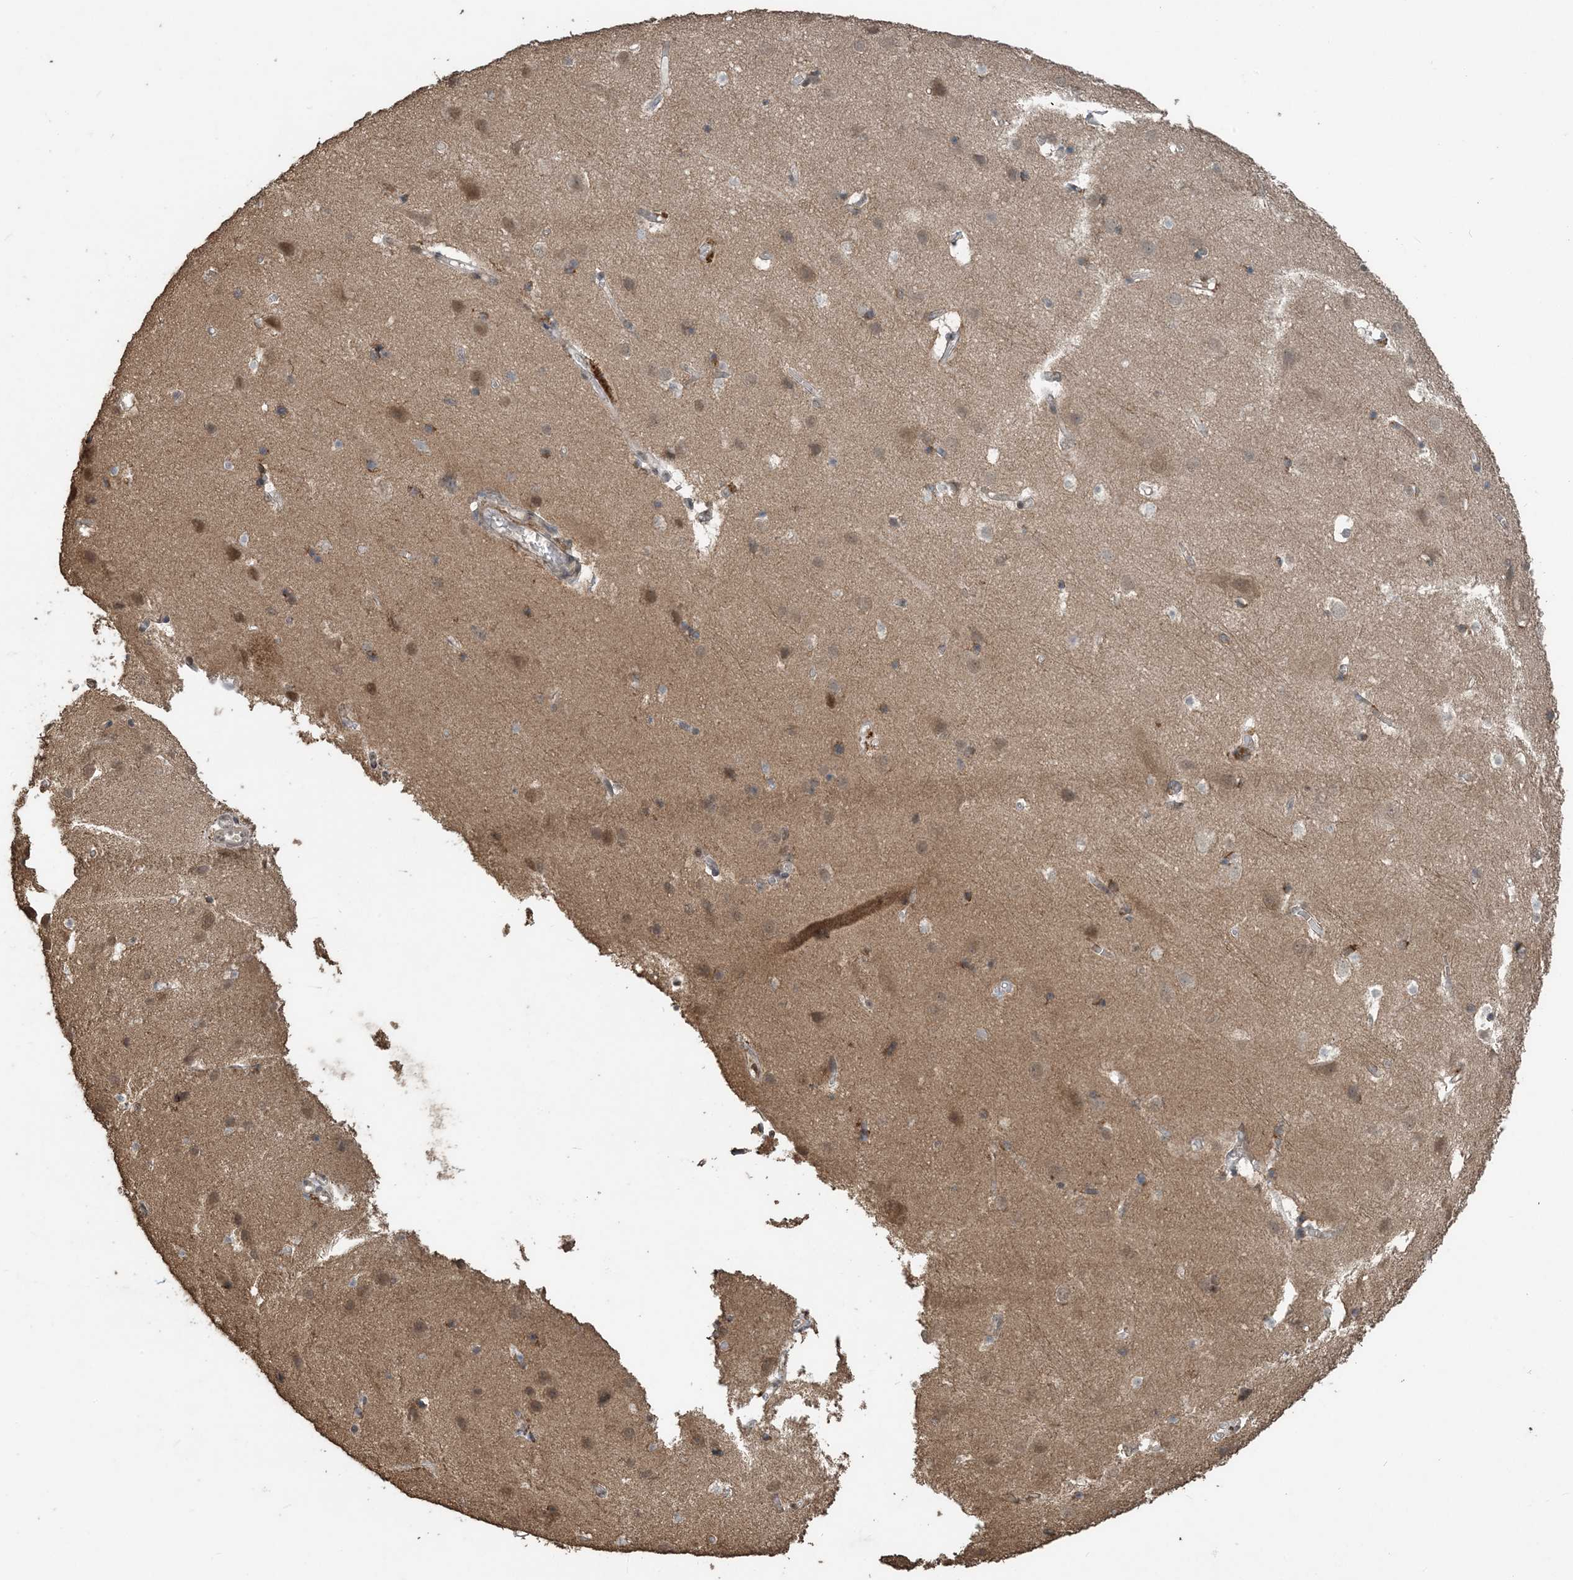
{"staining": {"intensity": "moderate", "quantity": "25%-75%", "location": "cytoplasmic/membranous"}, "tissue": "cerebral cortex", "cell_type": "Endothelial cells", "image_type": "normal", "snomed": [{"axis": "morphology", "description": "Normal tissue, NOS"}, {"axis": "topography", "description": "Cerebral cortex"}], "caption": "Immunohistochemical staining of benign cerebral cortex reveals 25%-75% levels of moderate cytoplasmic/membranous protein expression in approximately 25%-75% of endothelial cells.", "gene": "ZC3H12A", "patient": {"sex": "male", "age": 54}}